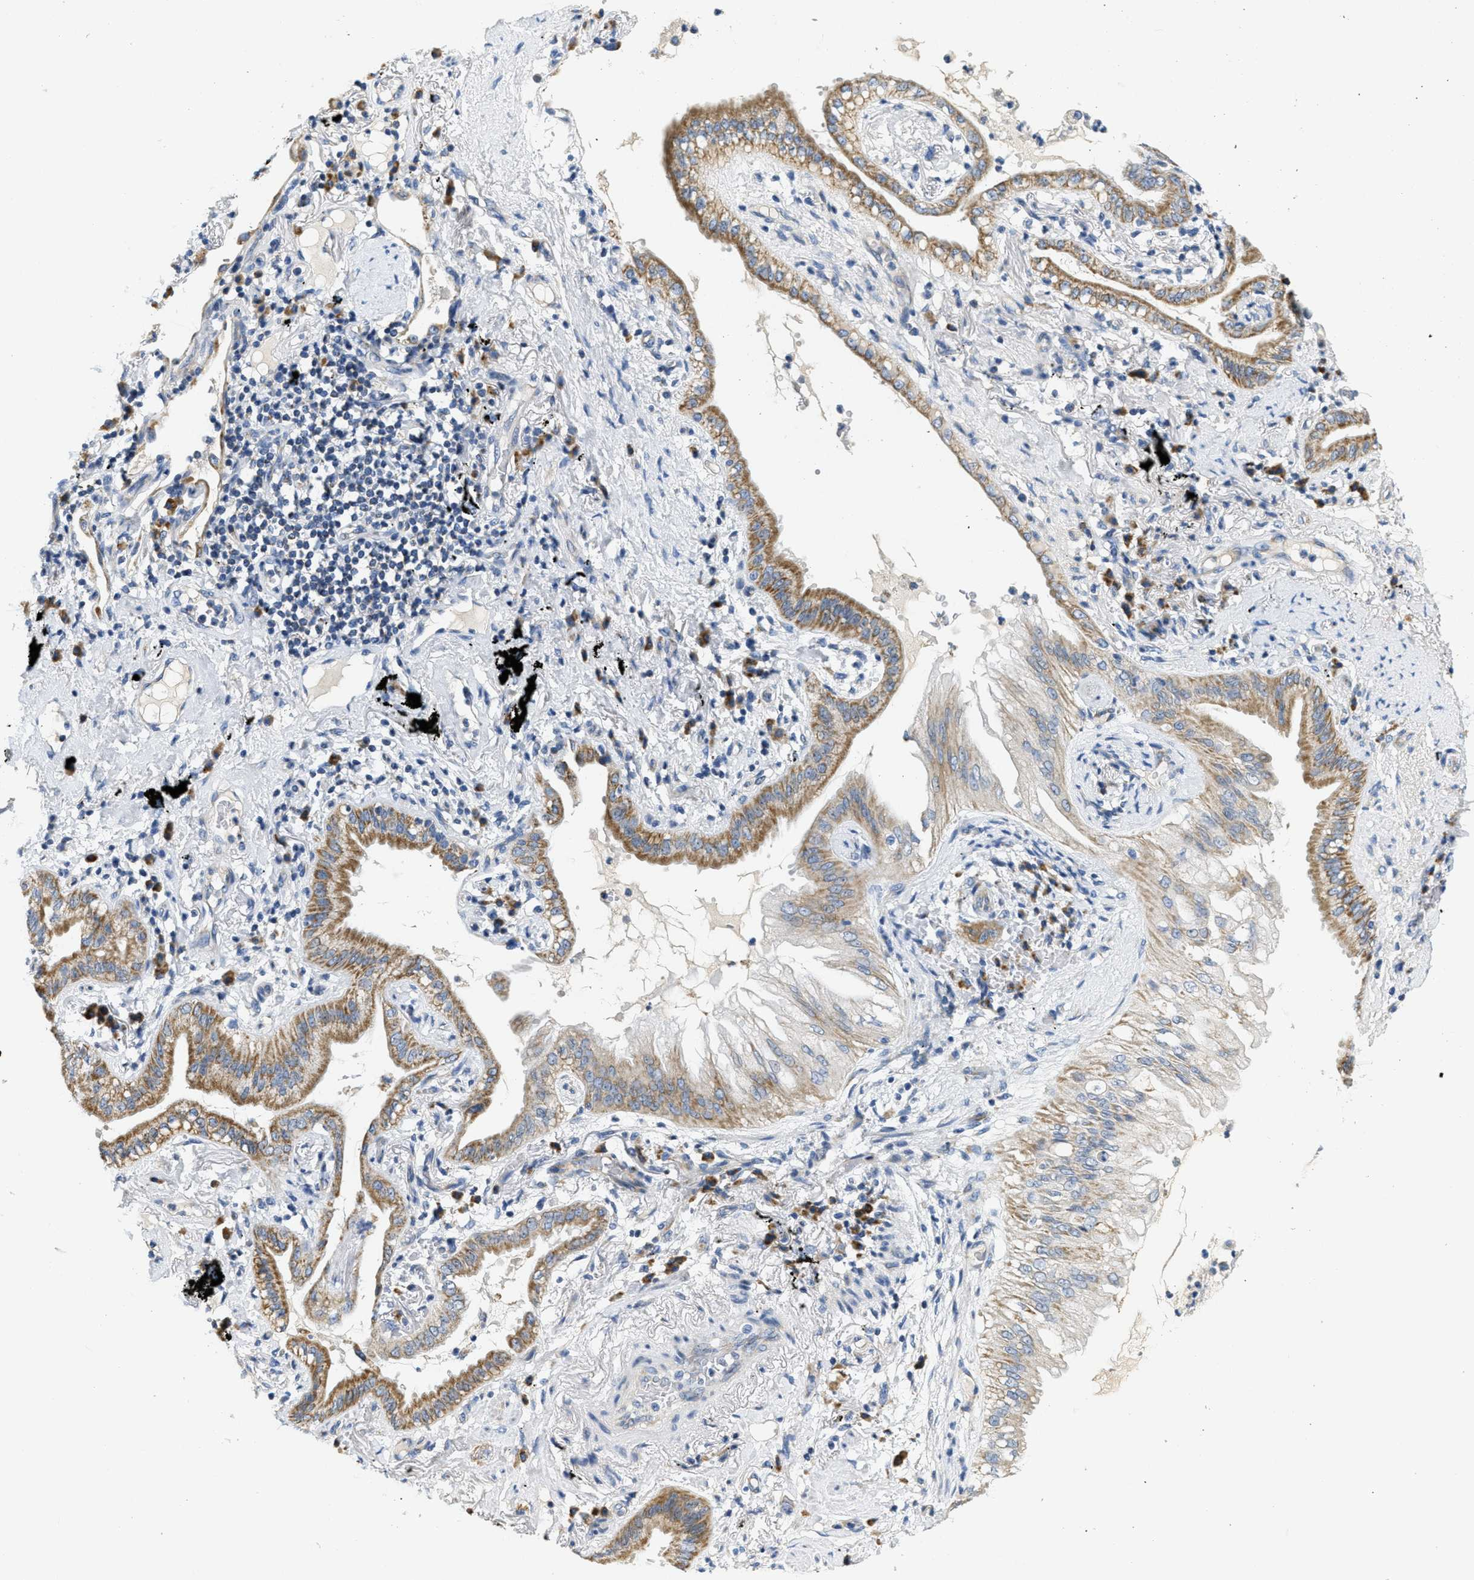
{"staining": {"intensity": "moderate", "quantity": ">75%", "location": "cytoplasmic/membranous"}, "tissue": "lung cancer", "cell_type": "Tumor cells", "image_type": "cancer", "snomed": [{"axis": "morphology", "description": "Normal tissue, NOS"}, {"axis": "morphology", "description": "Adenocarcinoma, NOS"}, {"axis": "topography", "description": "Bronchus"}, {"axis": "topography", "description": "Lung"}], "caption": "This is a histology image of immunohistochemistry (IHC) staining of adenocarcinoma (lung), which shows moderate staining in the cytoplasmic/membranous of tumor cells.", "gene": "CA4", "patient": {"sex": "female", "age": 70}}